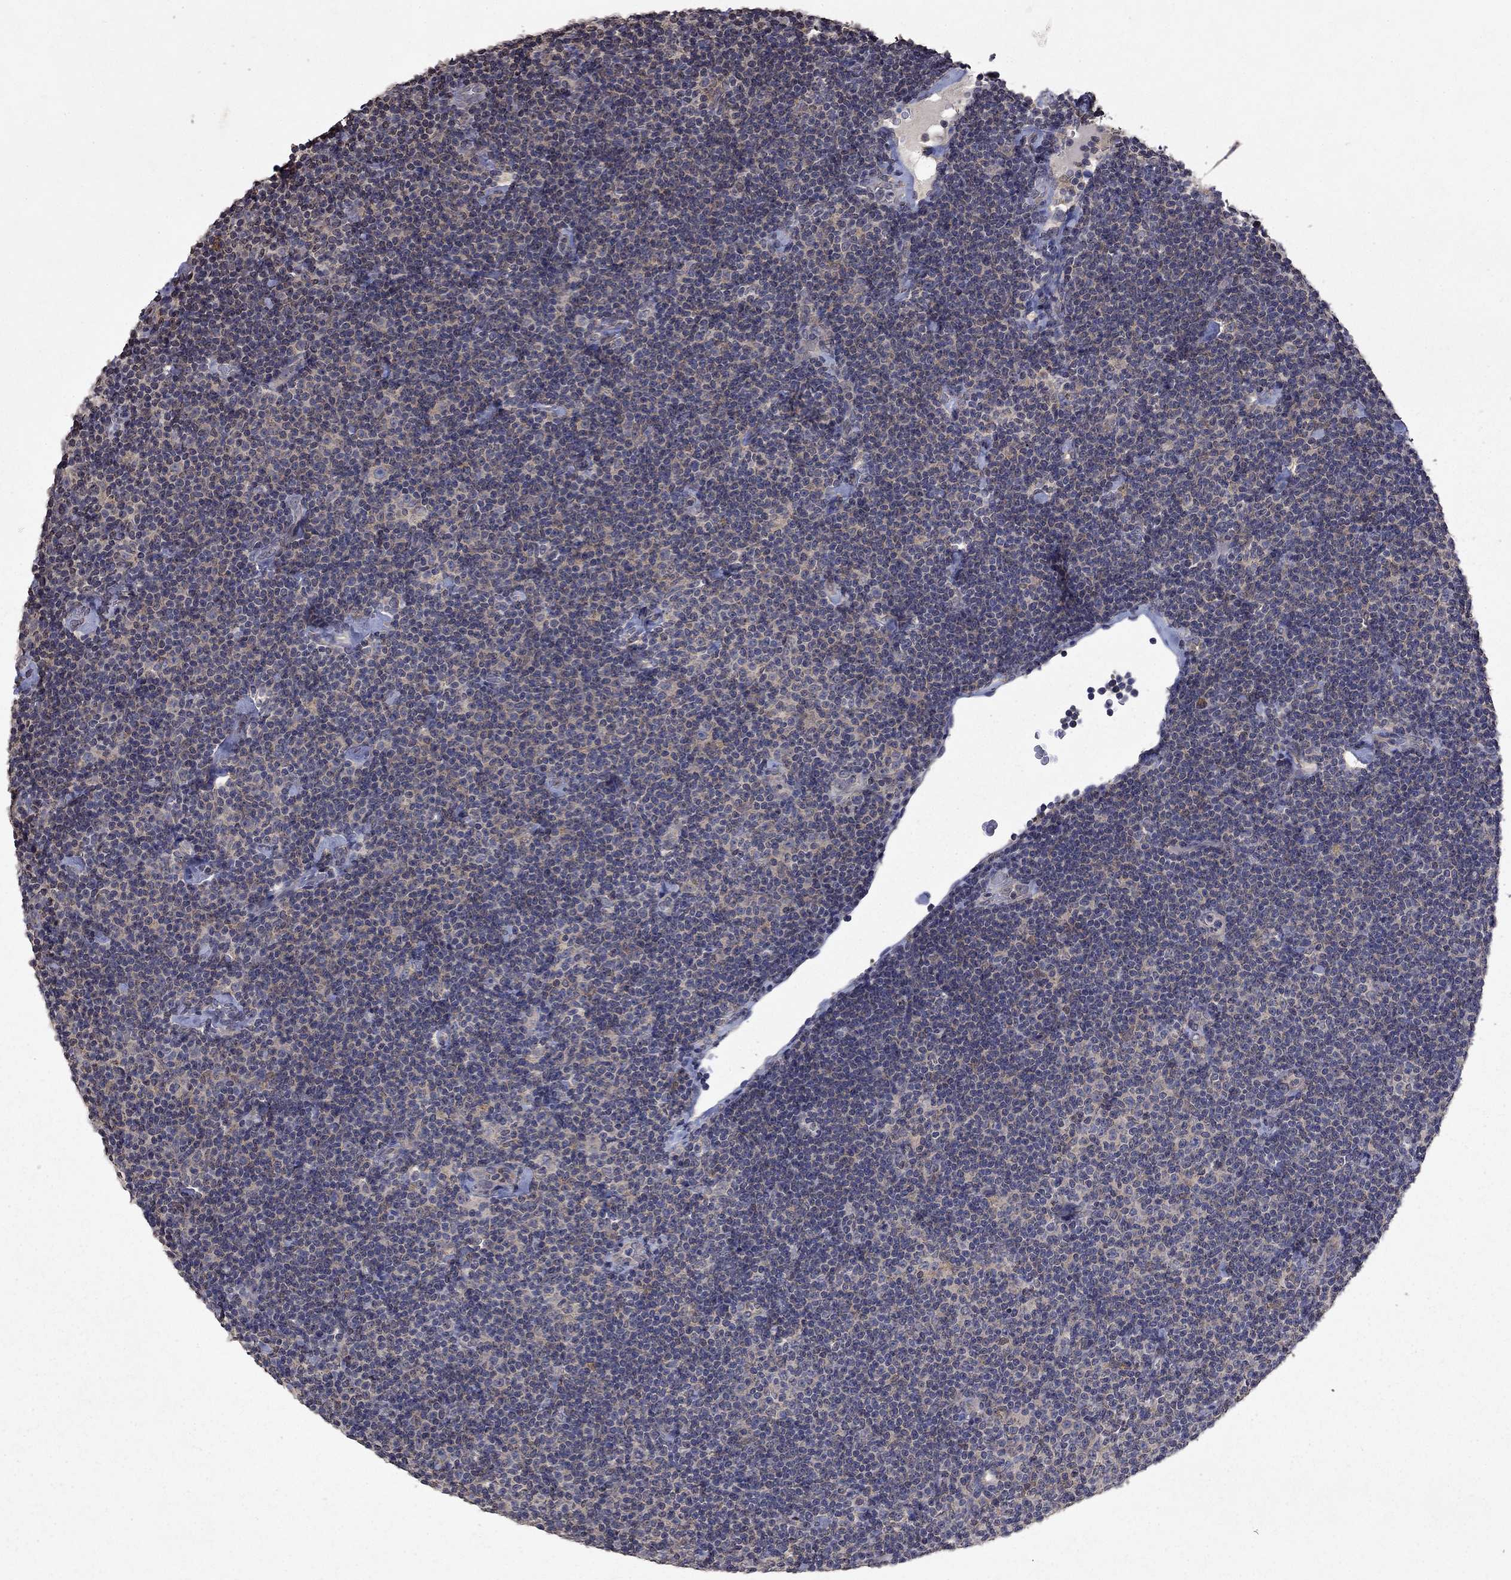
{"staining": {"intensity": "weak", "quantity": "25%-75%", "location": "cytoplasmic/membranous"}, "tissue": "lymphoma", "cell_type": "Tumor cells", "image_type": "cancer", "snomed": [{"axis": "morphology", "description": "Malignant lymphoma, non-Hodgkin's type, Low grade"}, {"axis": "topography", "description": "Lymph node"}], "caption": "A micrograph showing weak cytoplasmic/membranous positivity in about 25%-75% of tumor cells in low-grade malignant lymphoma, non-Hodgkin's type, as visualized by brown immunohistochemical staining.", "gene": "TTC38", "patient": {"sex": "male", "age": 81}}